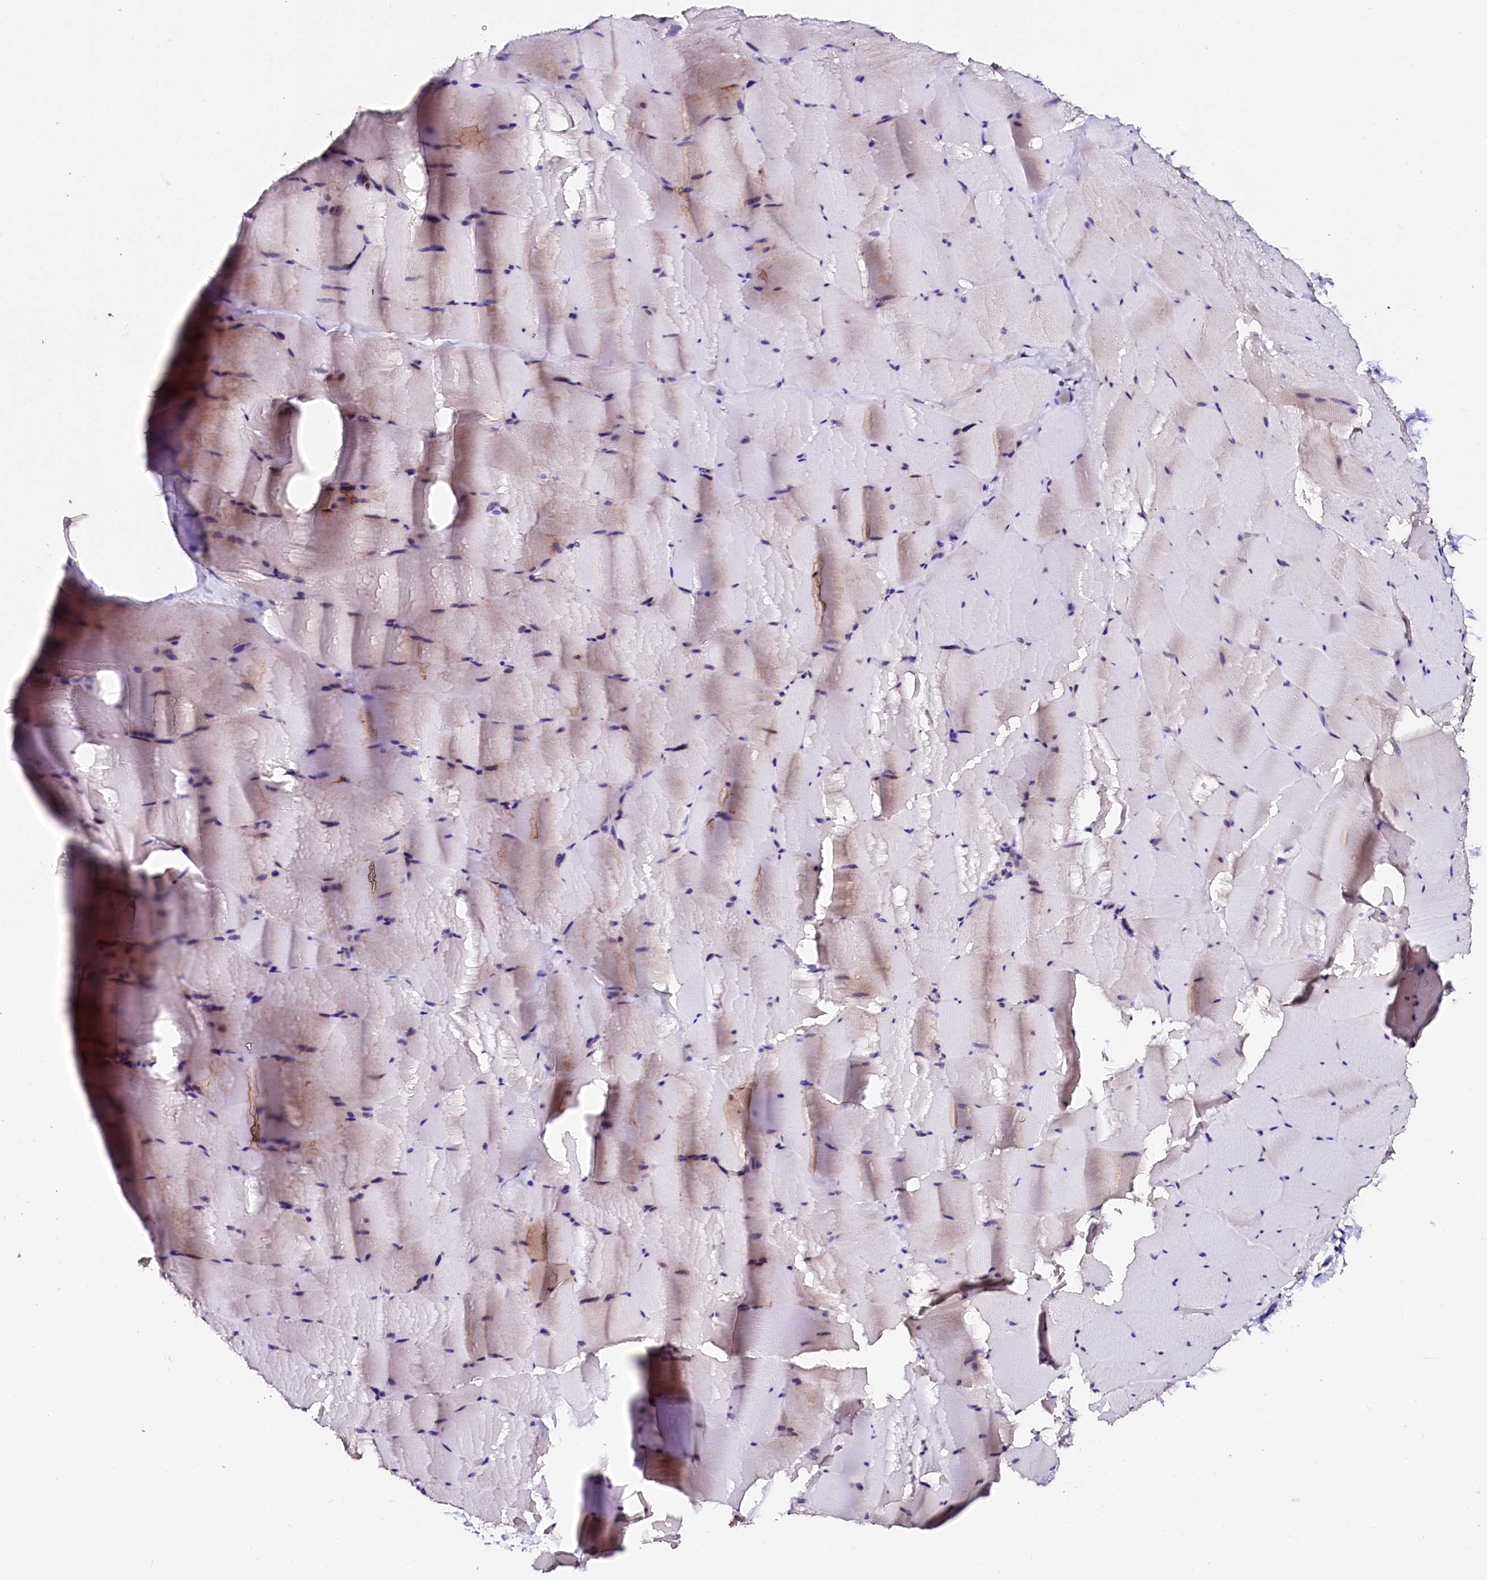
{"staining": {"intensity": "negative", "quantity": "none", "location": "none"}, "tissue": "skeletal muscle", "cell_type": "Myocytes", "image_type": "normal", "snomed": [{"axis": "morphology", "description": "Normal tissue, NOS"}, {"axis": "topography", "description": "Skeletal muscle"}], "caption": "High magnification brightfield microscopy of unremarkable skeletal muscle stained with DAB (3,3'-diaminobenzidine) (brown) and counterstained with hematoxylin (blue): myocytes show no significant positivity.", "gene": "NALF1", "patient": {"sex": "male", "age": 62}}